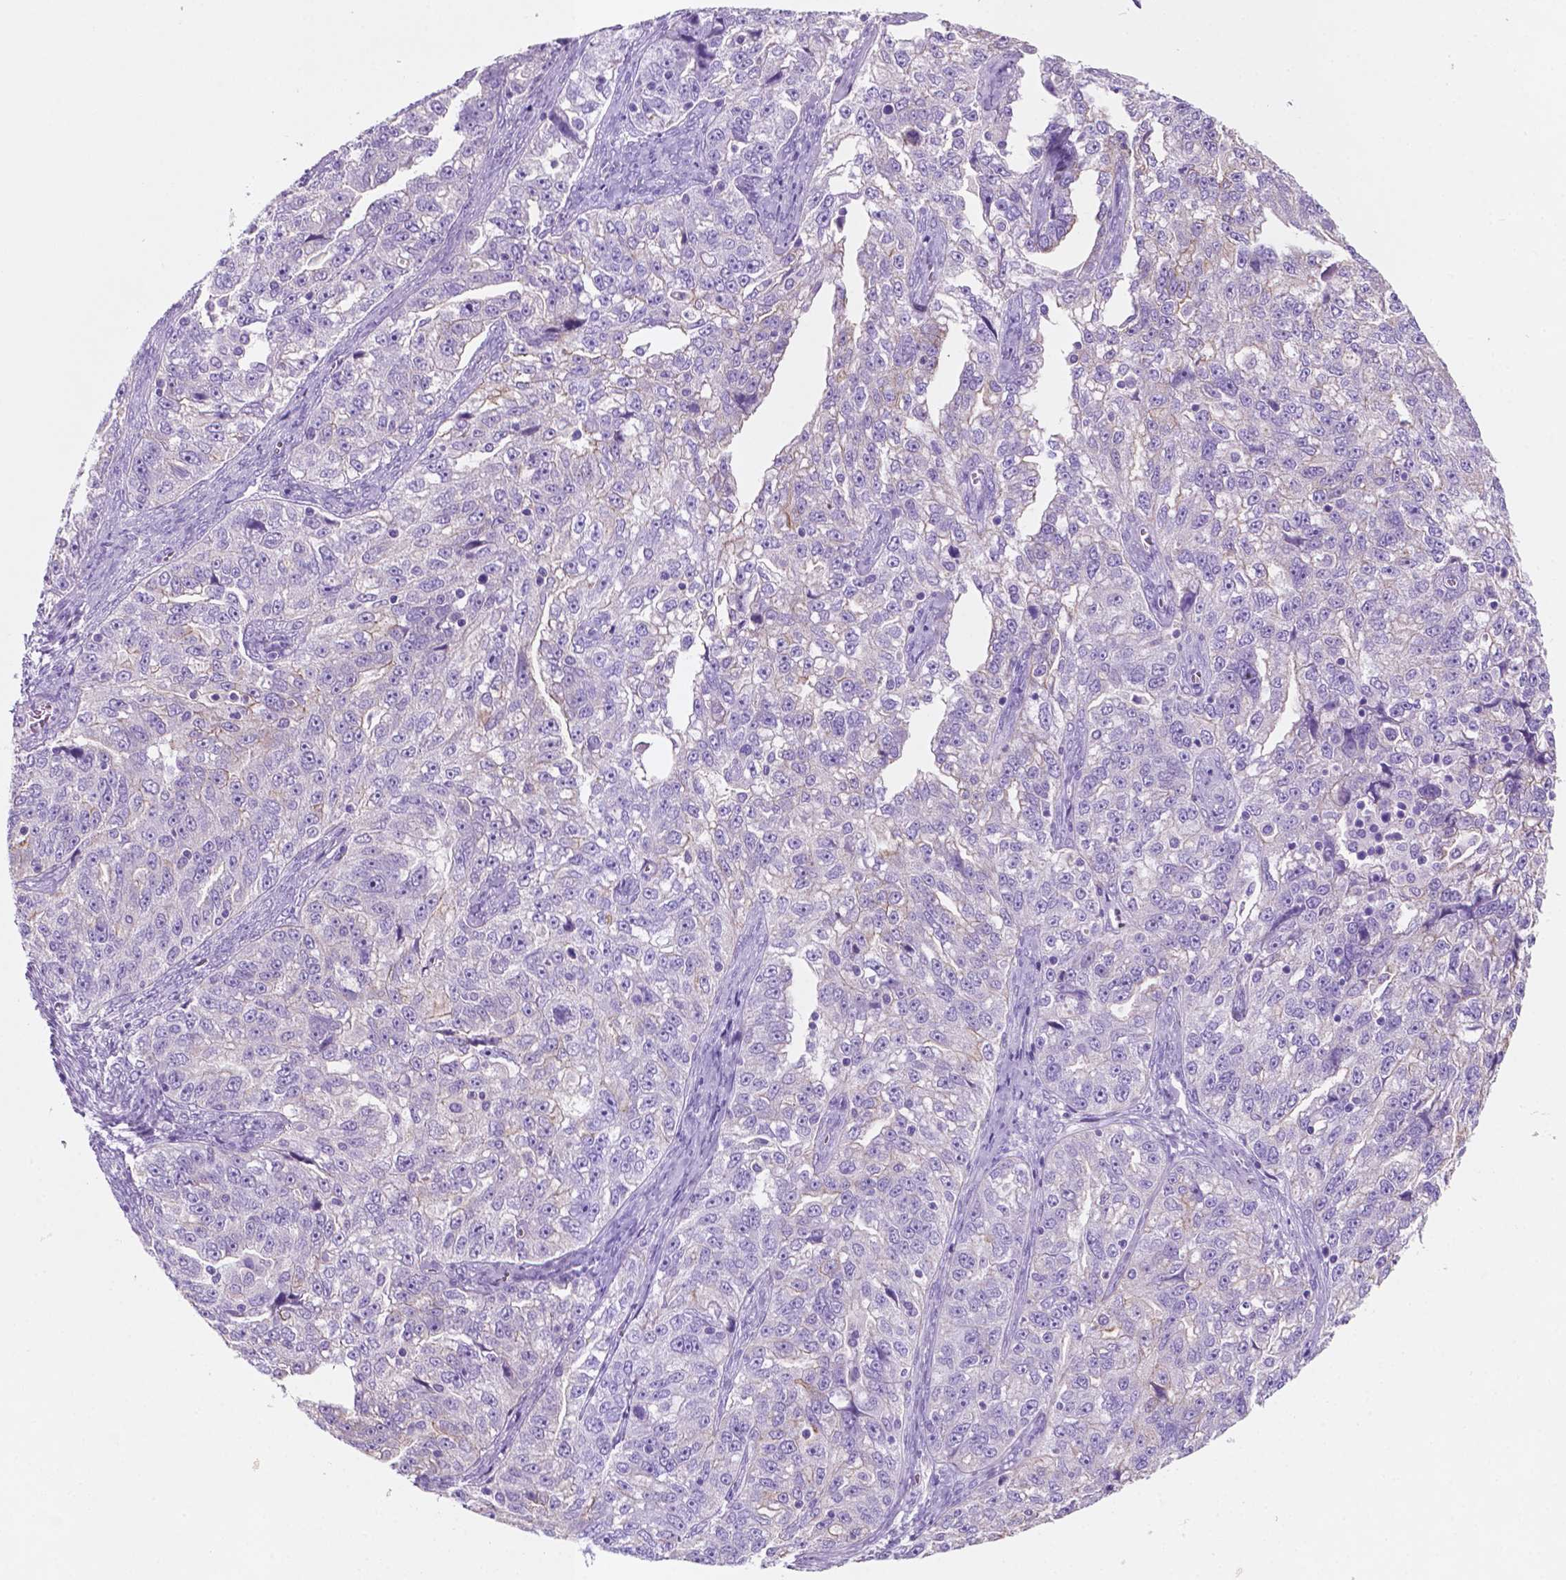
{"staining": {"intensity": "negative", "quantity": "none", "location": "none"}, "tissue": "ovarian cancer", "cell_type": "Tumor cells", "image_type": "cancer", "snomed": [{"axis": "morphology", "description": "Cystadenocarcinoma, serous, NOS"}, {"axis": "topography", "description": "Ovary"}], "caption": "Immunohistochemistry photomicrograph of neoplastic tissue: ovarian cancer (serous cystadenocarcinoma) stained with DAB (3,3'-diaminobenzidine) reveals no significant protein expression in tumor cells.", "gene": "POU4F1", "patient": {"sex": "female", "age": 51}}